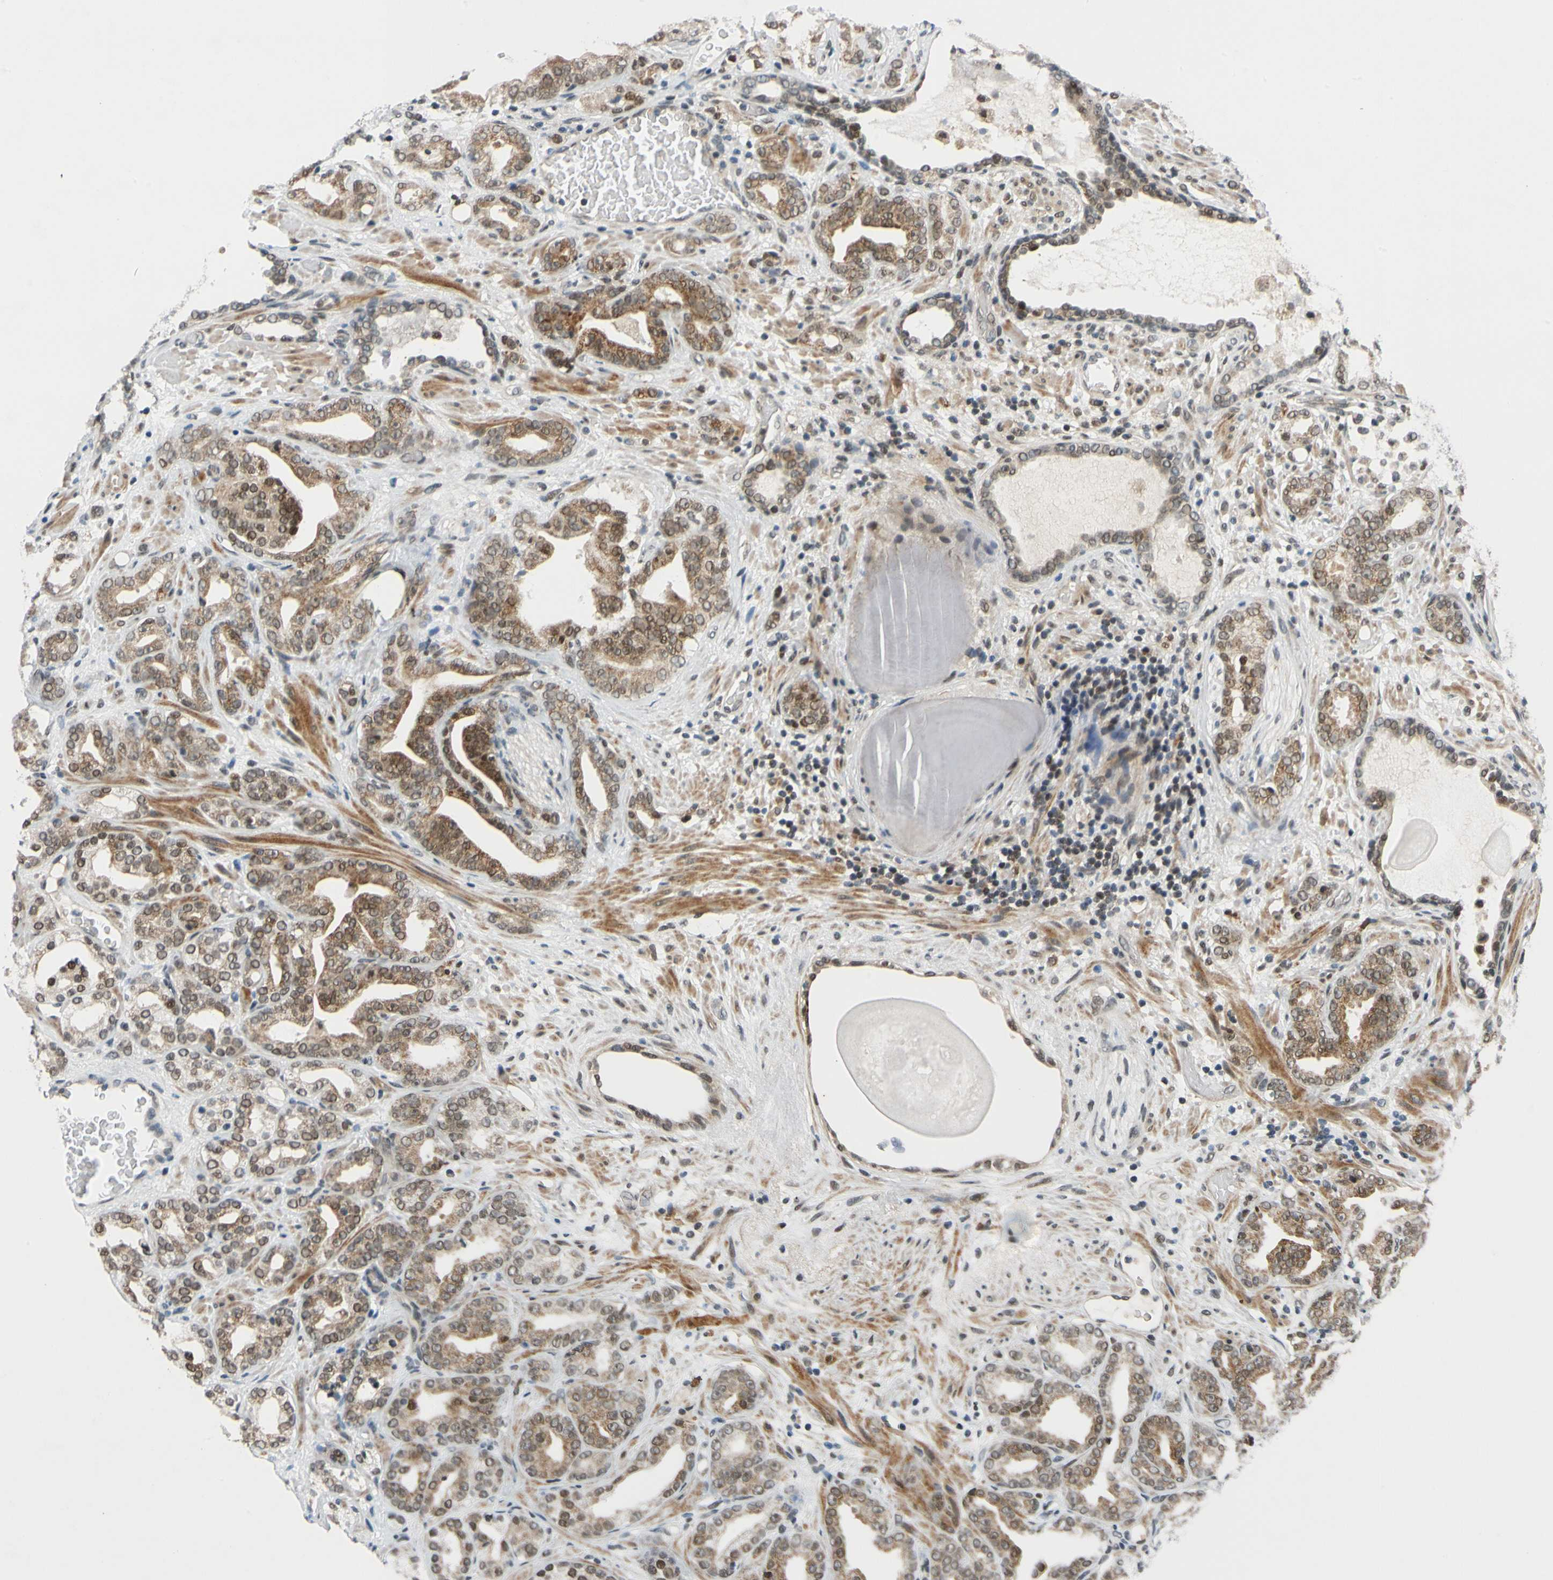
{"staining": {"intensity": "moderate", "quantity": ">75%", "location": "cytoplasmic/membranous,nuclear"}, "tissue": "prostate cancer", "cell_type": "Tumor cells", "image_type": "cancer", "snomed": [{"axis": "morphology", "description": "Adenocarcinoma, Low grade"}, {"axis": "topography", "description": "Prostate"}], "caption": "Immunohistochemistry (DAB (3,3'-diaminobenzidine)) staining of human prostate low-grade adenocarcinoma shows moderate cytoplasmic/membranous and nuclear protein staining in approximately >75% of tumor cells. Immunohistochemistry stains the protein of interest in brown and the nuclei are stained blue.", "gene": "POGZ", "patient": {"sex": "male", "age": 63}}